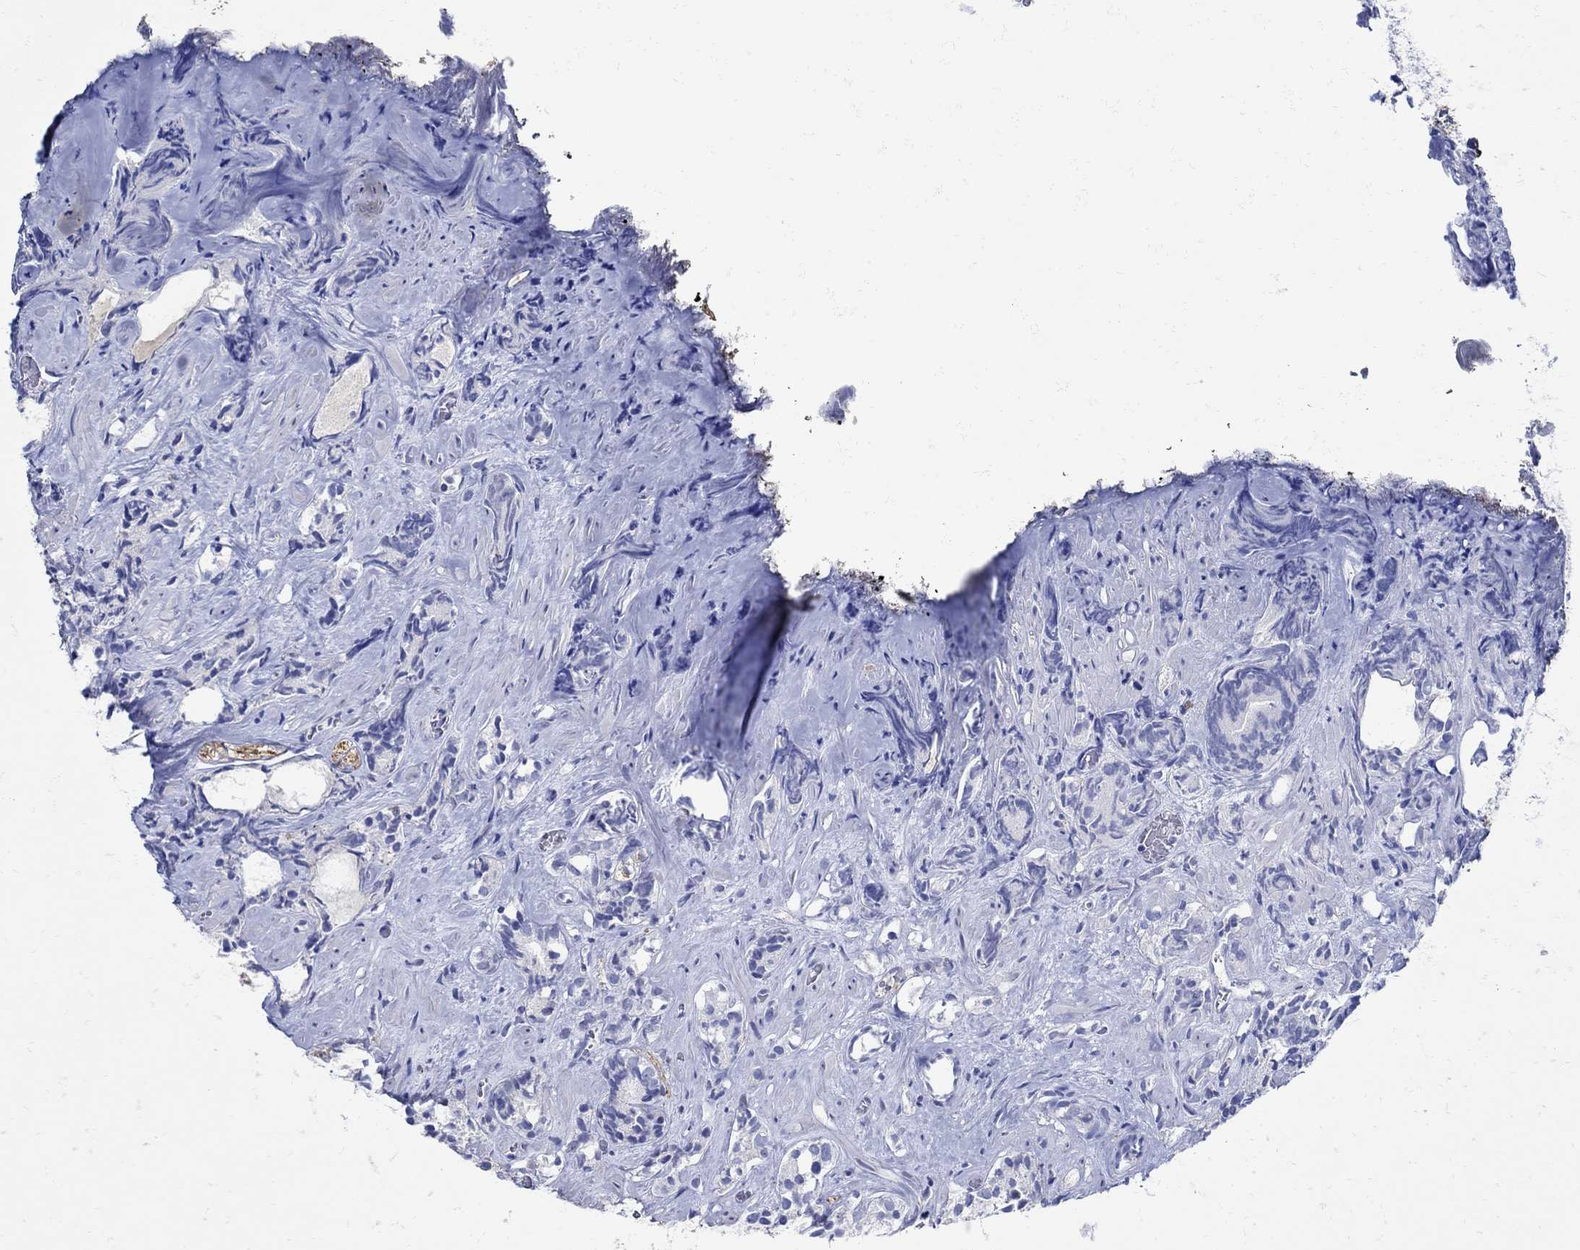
{"staining": {"intensity": "negative", "quantity": "none", "location": "none"}, "tissue": "prostate cancer", "cell_type": "Tumor cells", "image_type": "cancer", "snomed": [{"axis": "morphology", "description": "Adenocarcinoma, High grade"}, {"axis": "topography", "description": "Prostate"}], "caption": "Immunohistochemistry micrograph of human prostate cancer (high-grade adenocarcinoma) stained for a protein (brown), which reveals no staining in tumor cells.", "gene": "NOS1", "patient": {"sex": "male", "age": 90}}